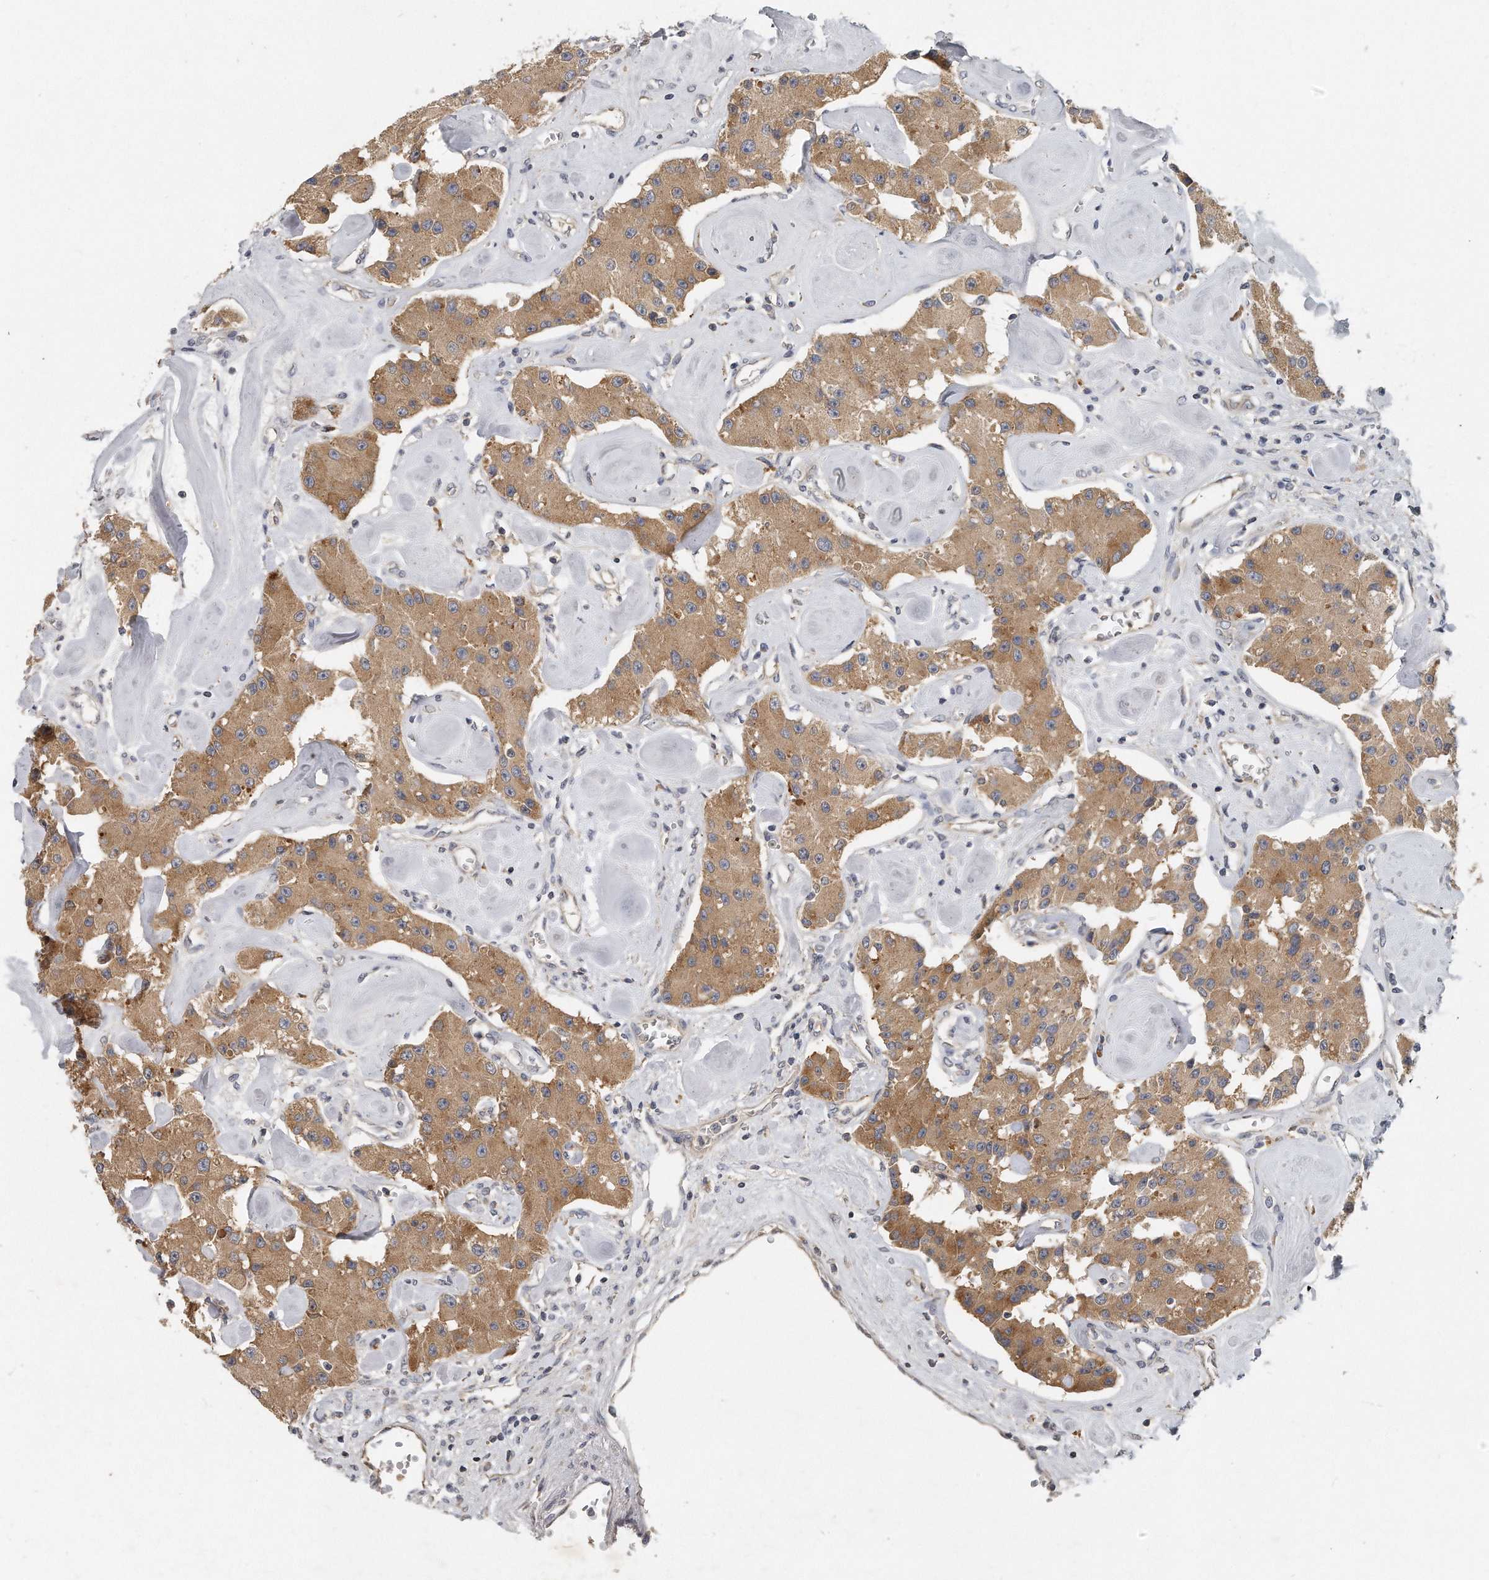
{"staining": {"intensity": "moderate", "quantity": ">75%", "location": "cytoplasmic/membranous"}, "tissue": "carcinoid", "cell_type": "Tumor cells", "image_type": "cancer", "snomed": [{"axis": "morphology", "description": "Carcinoid, malignant, NOS"}, {"axis": "topography", "description": "Pancreas"}], "caption": "This is a micrograph of immunohistochemistry staining of carcinoid (malignant), which shows moderate staining in the cytoplasmic/membranous of tumor cells.", "gene": "TRAPPC14", "patient": {"sex": "male", "age": 41}}